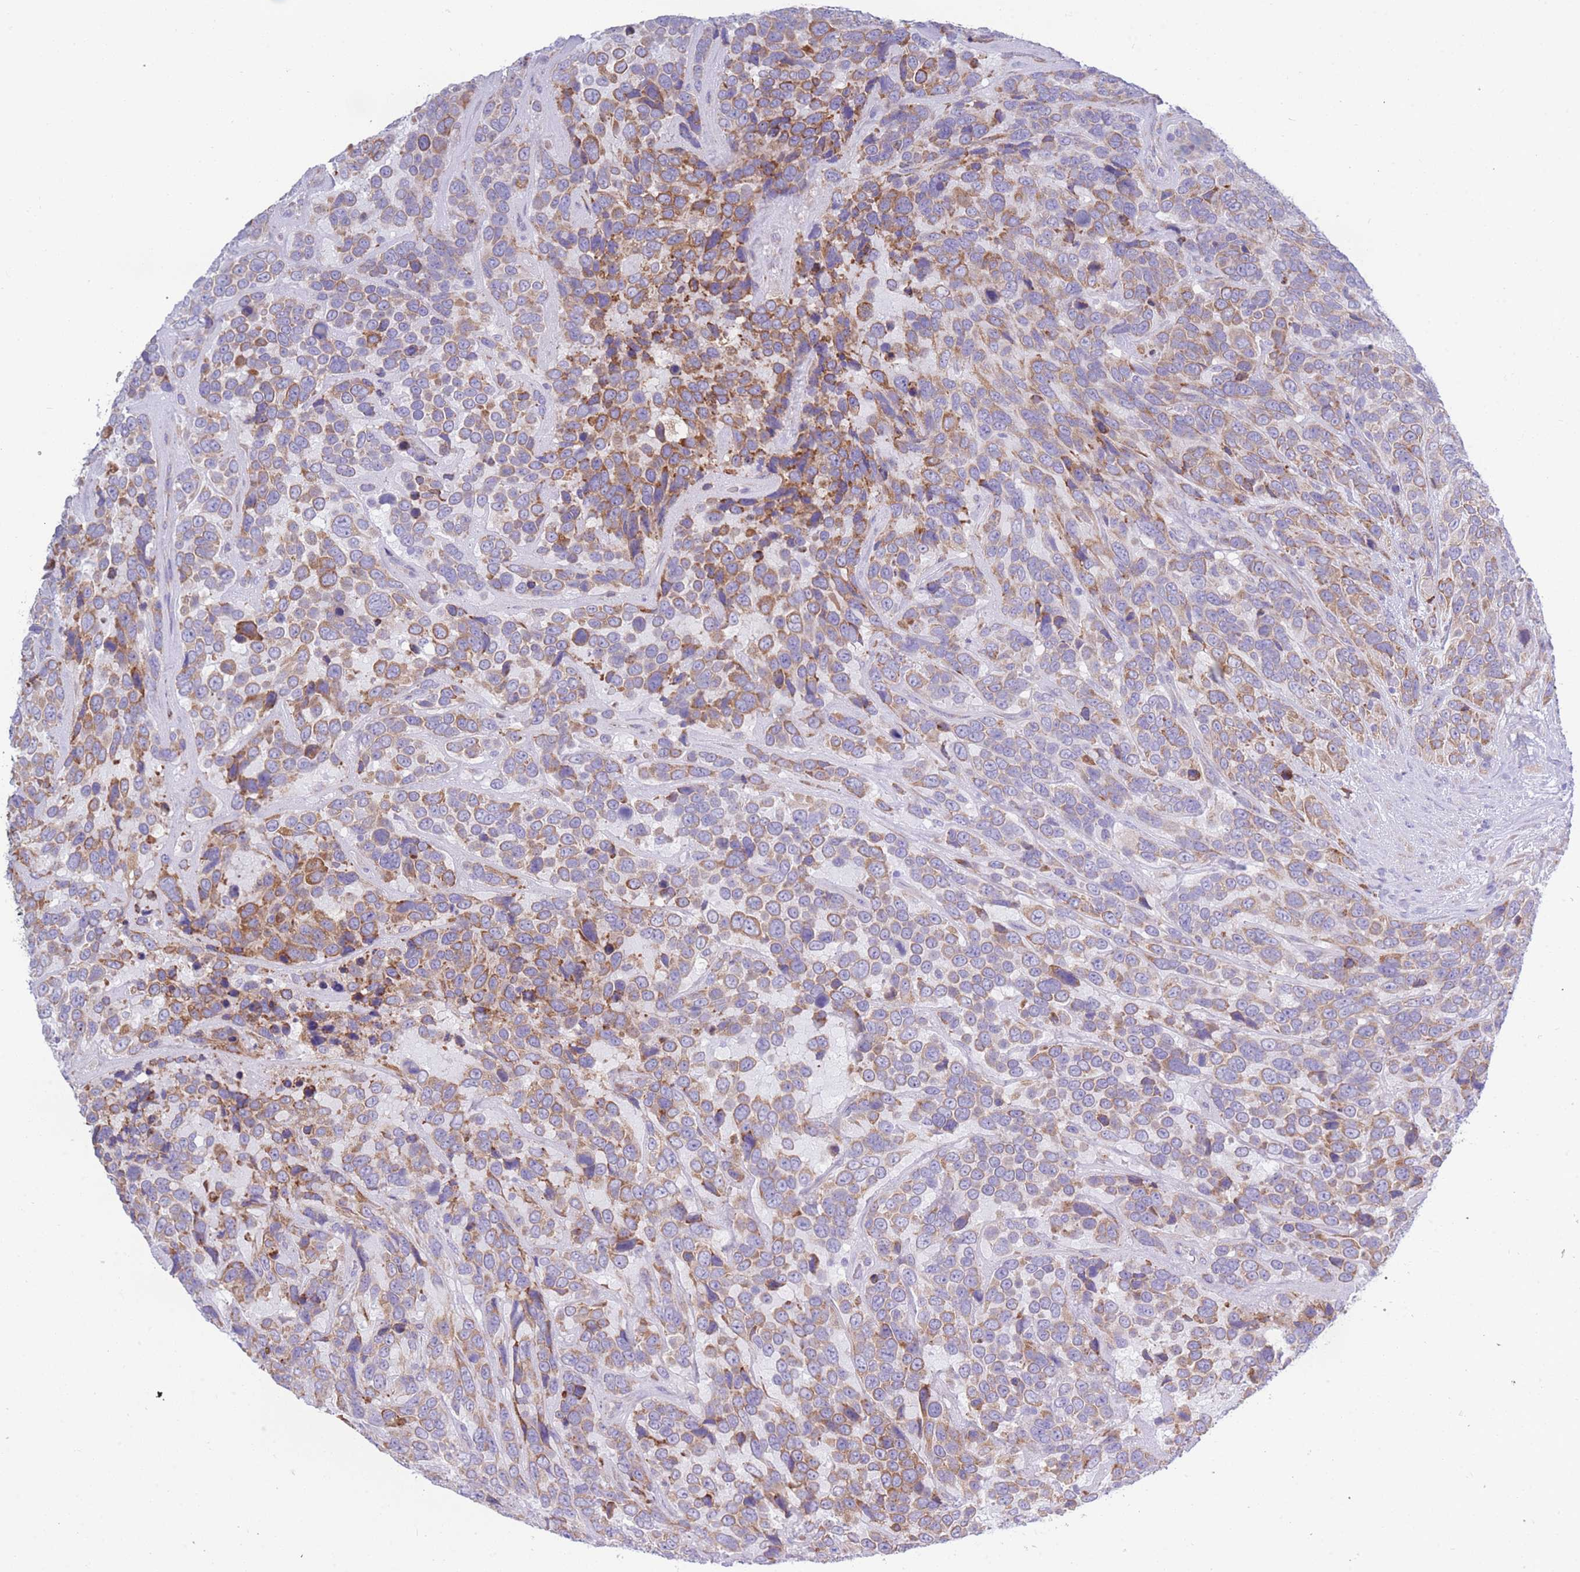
{"staining": {"intensity": "moderate", "quantity": ">75%", "location": "cytoplasmic/membranous"}, "tissue": "urothelial cancer", "cell_type": "Tumor cells", "image_type": "cancer", "snomed": [{"axis": "morphology", "description": "Urothelial carcinoma, High grade"}, {"axis": "topography", "description": "Urinary bladder"}], "caption": "Urothelial cancer was stained to show a protein in brown. There is medium levels of moderate cytoplasmic/membranous positivity in about >75% of tumor cells.", "gene": "XKR8", "patient": {"sex": "female", "age": 70}}